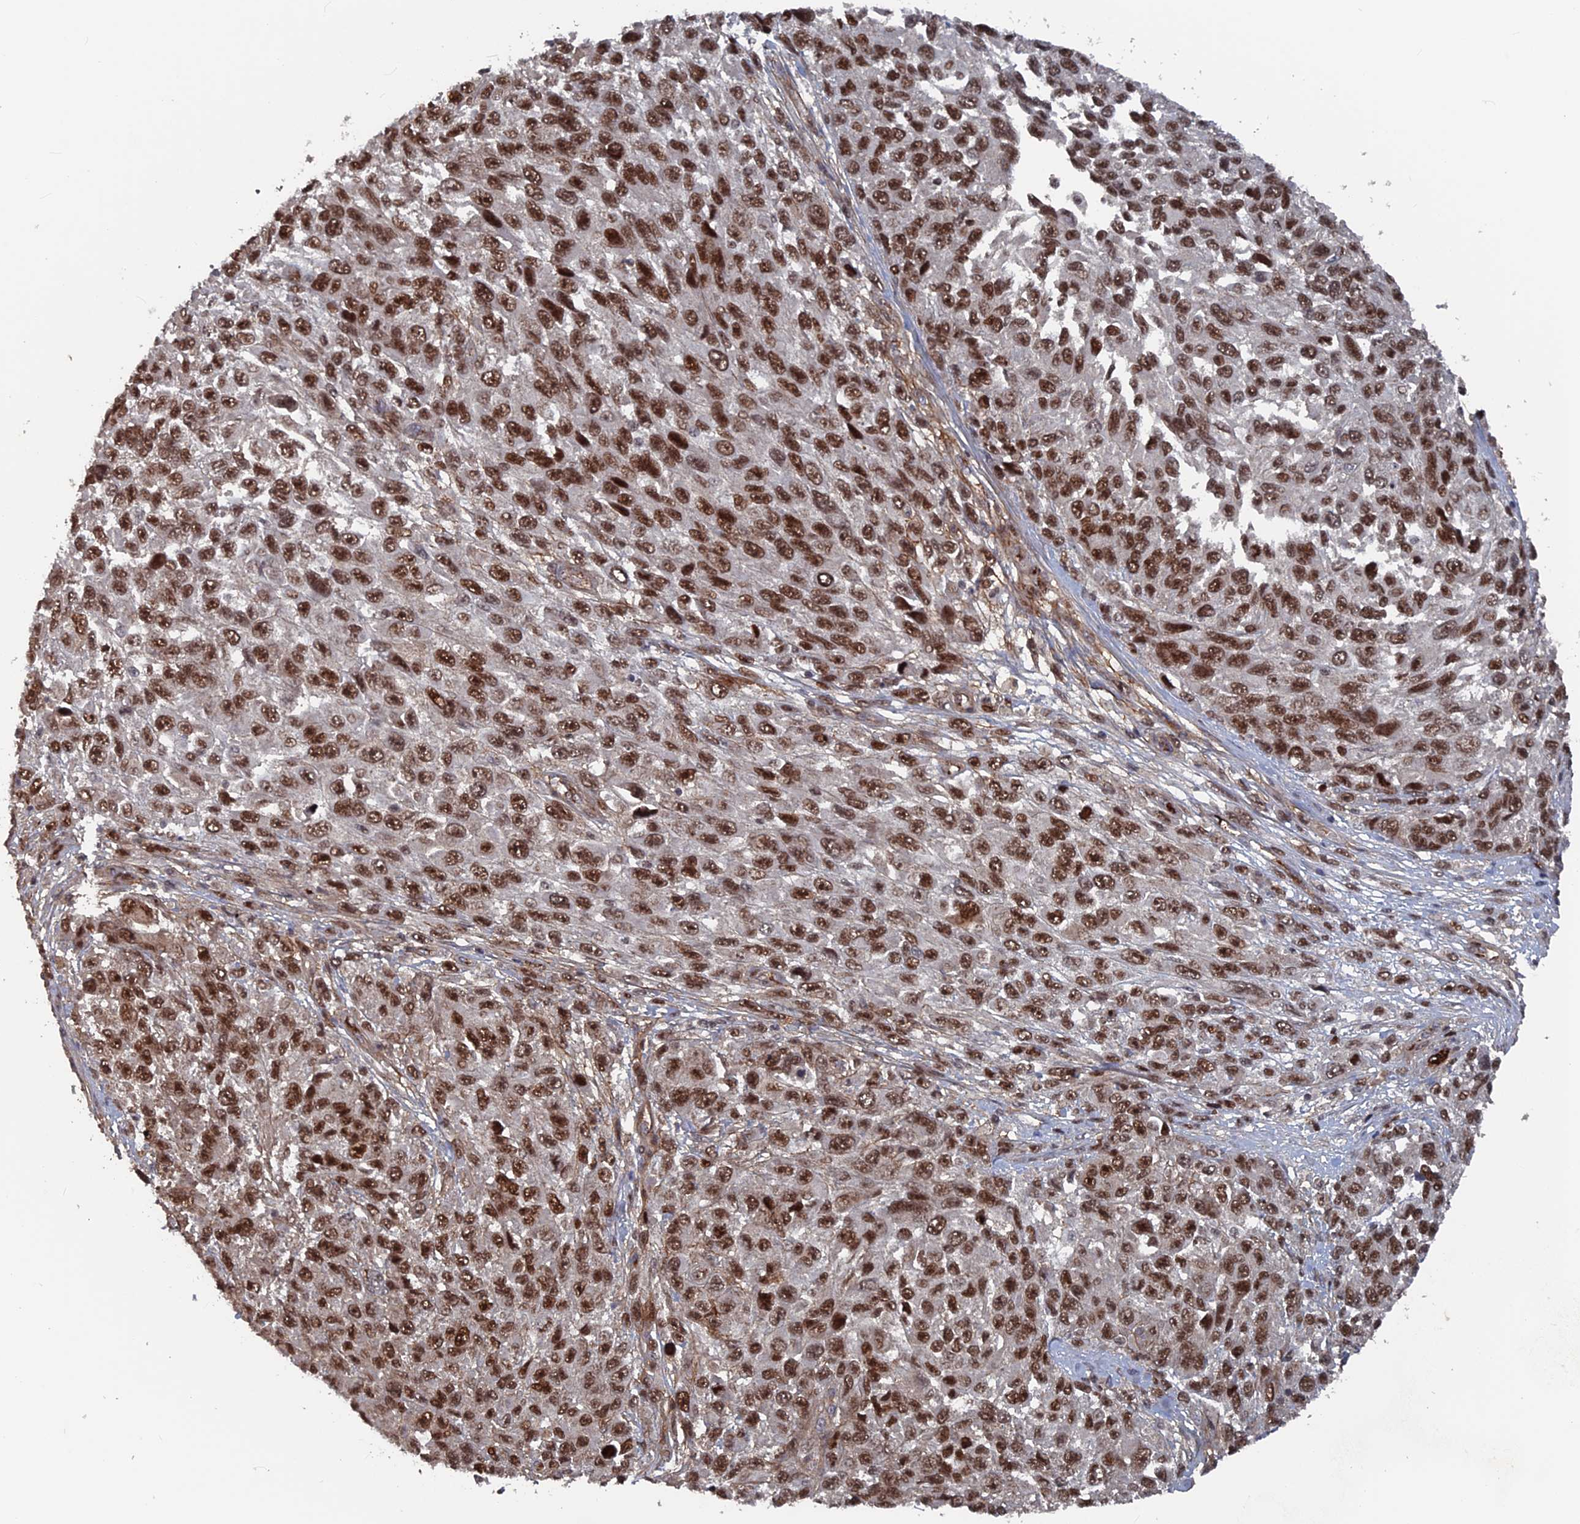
{"staining": {"intensity": "strong", "quantity": ">75%", "location": "nuclear"}, "tissue": "melanoma", "cell_type": "Tumor cells", "image_type": "cancer", "snomed": [{"axis": "morphology", "description": "Normal tissue, NOS"}, {"axis": "morphology", "description": "Malignant melanoma, NOS"}, {"axis": "topography", "description": "Skin"}], "caption": "This is a histology image of immunohistochemistry (IHC) staining of melanoma, which shows strong positivity in the nuclear of tumor cells.", "gene": "SH3D21", "patient": {"sex": "female", "age": 96}}